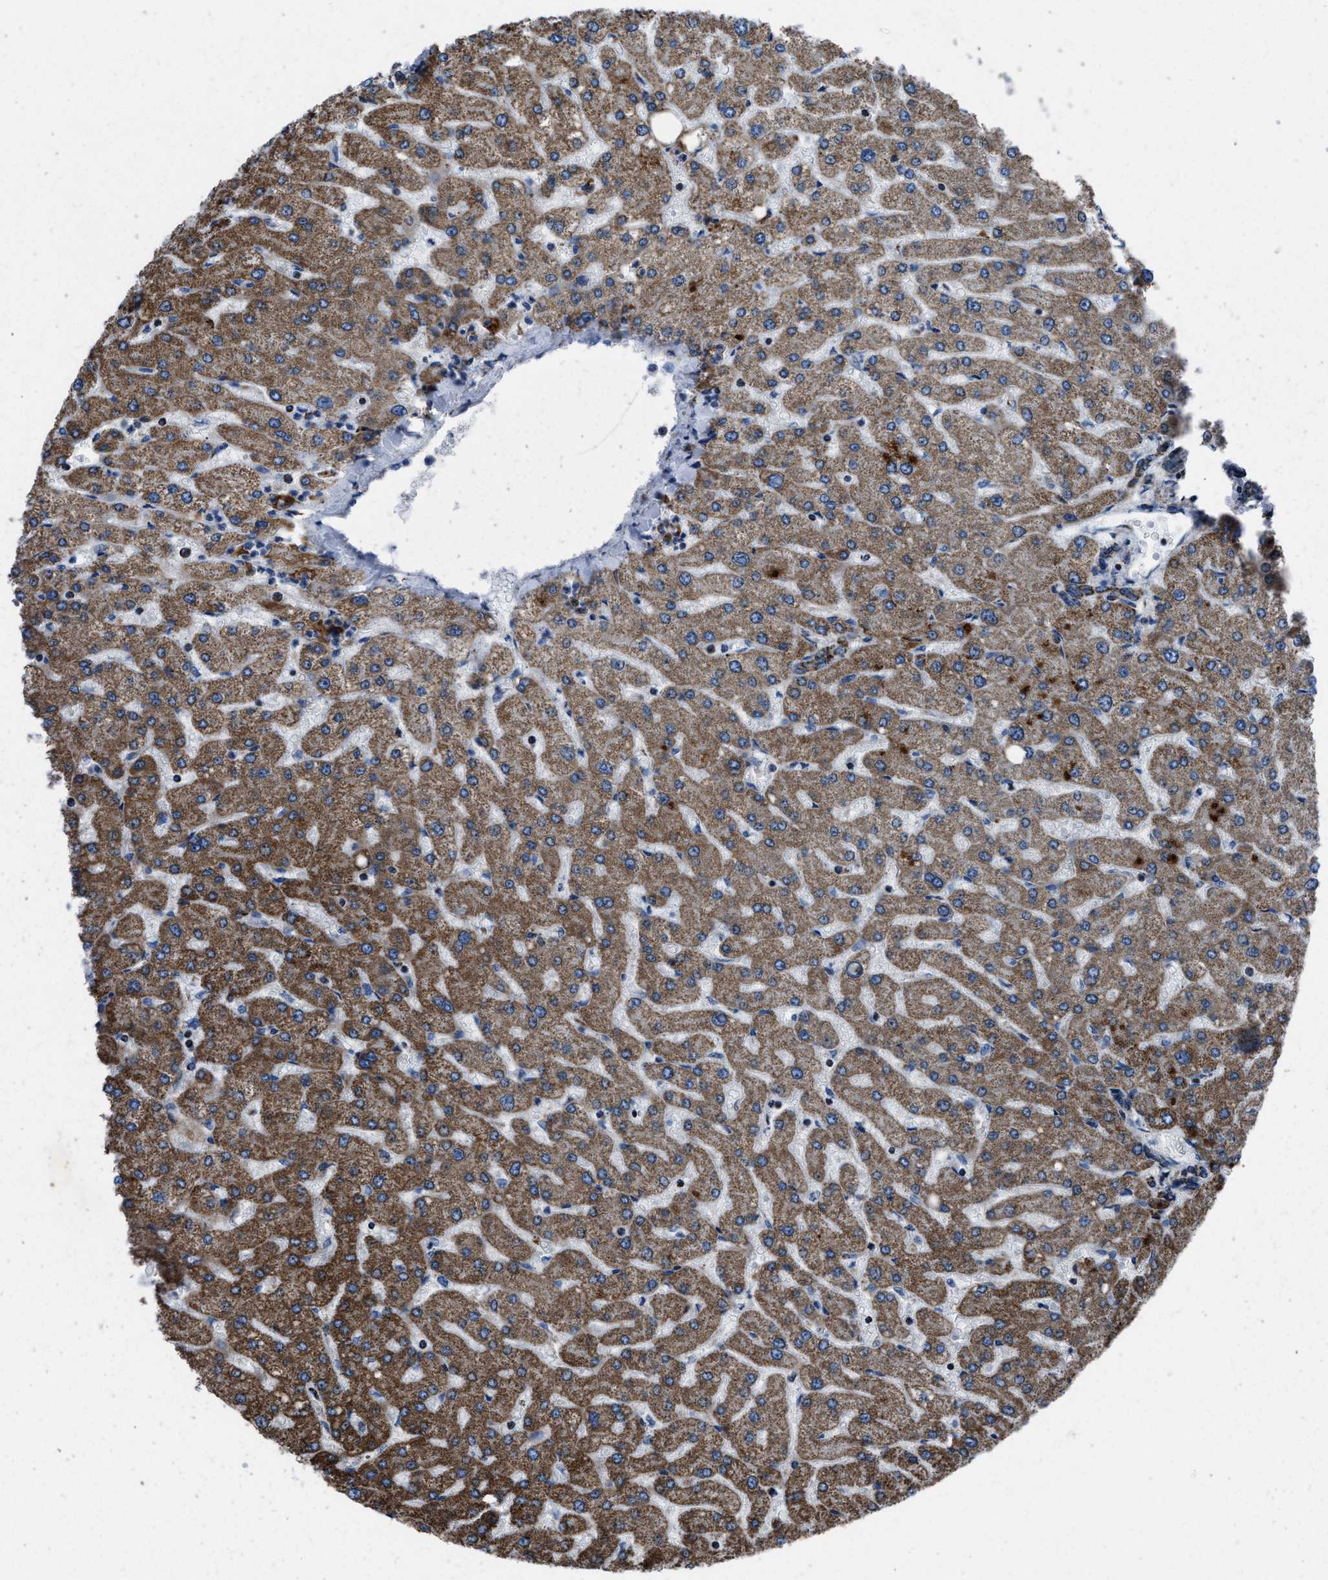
{"staining": {"intensity": "moderate", "quantity": ">75%", "location": "cytoplasmic/membranous"}, "tissue": "liver", "cell_type": "Cholangiocytes", "image_type": "normal", "snomed": [{"axis": "morphology", "description": "Normal tissue, NOS"}, {"axis": "topography", "description": "Liver"}], "caption": "Immunohistochemical staining of unremarkable liver shows medium levels of moderate cytoplasmic/membranous positivity in about >75% of cholangiocytes. The staining is performed using DAB (3,3'-diaminobenzidine) brown chromogen to label protein expression. The nuclei are counter-stained blue using hematoxylin.", "gene": "NSD3", "patient": {"sex": "male", "age": 55}}